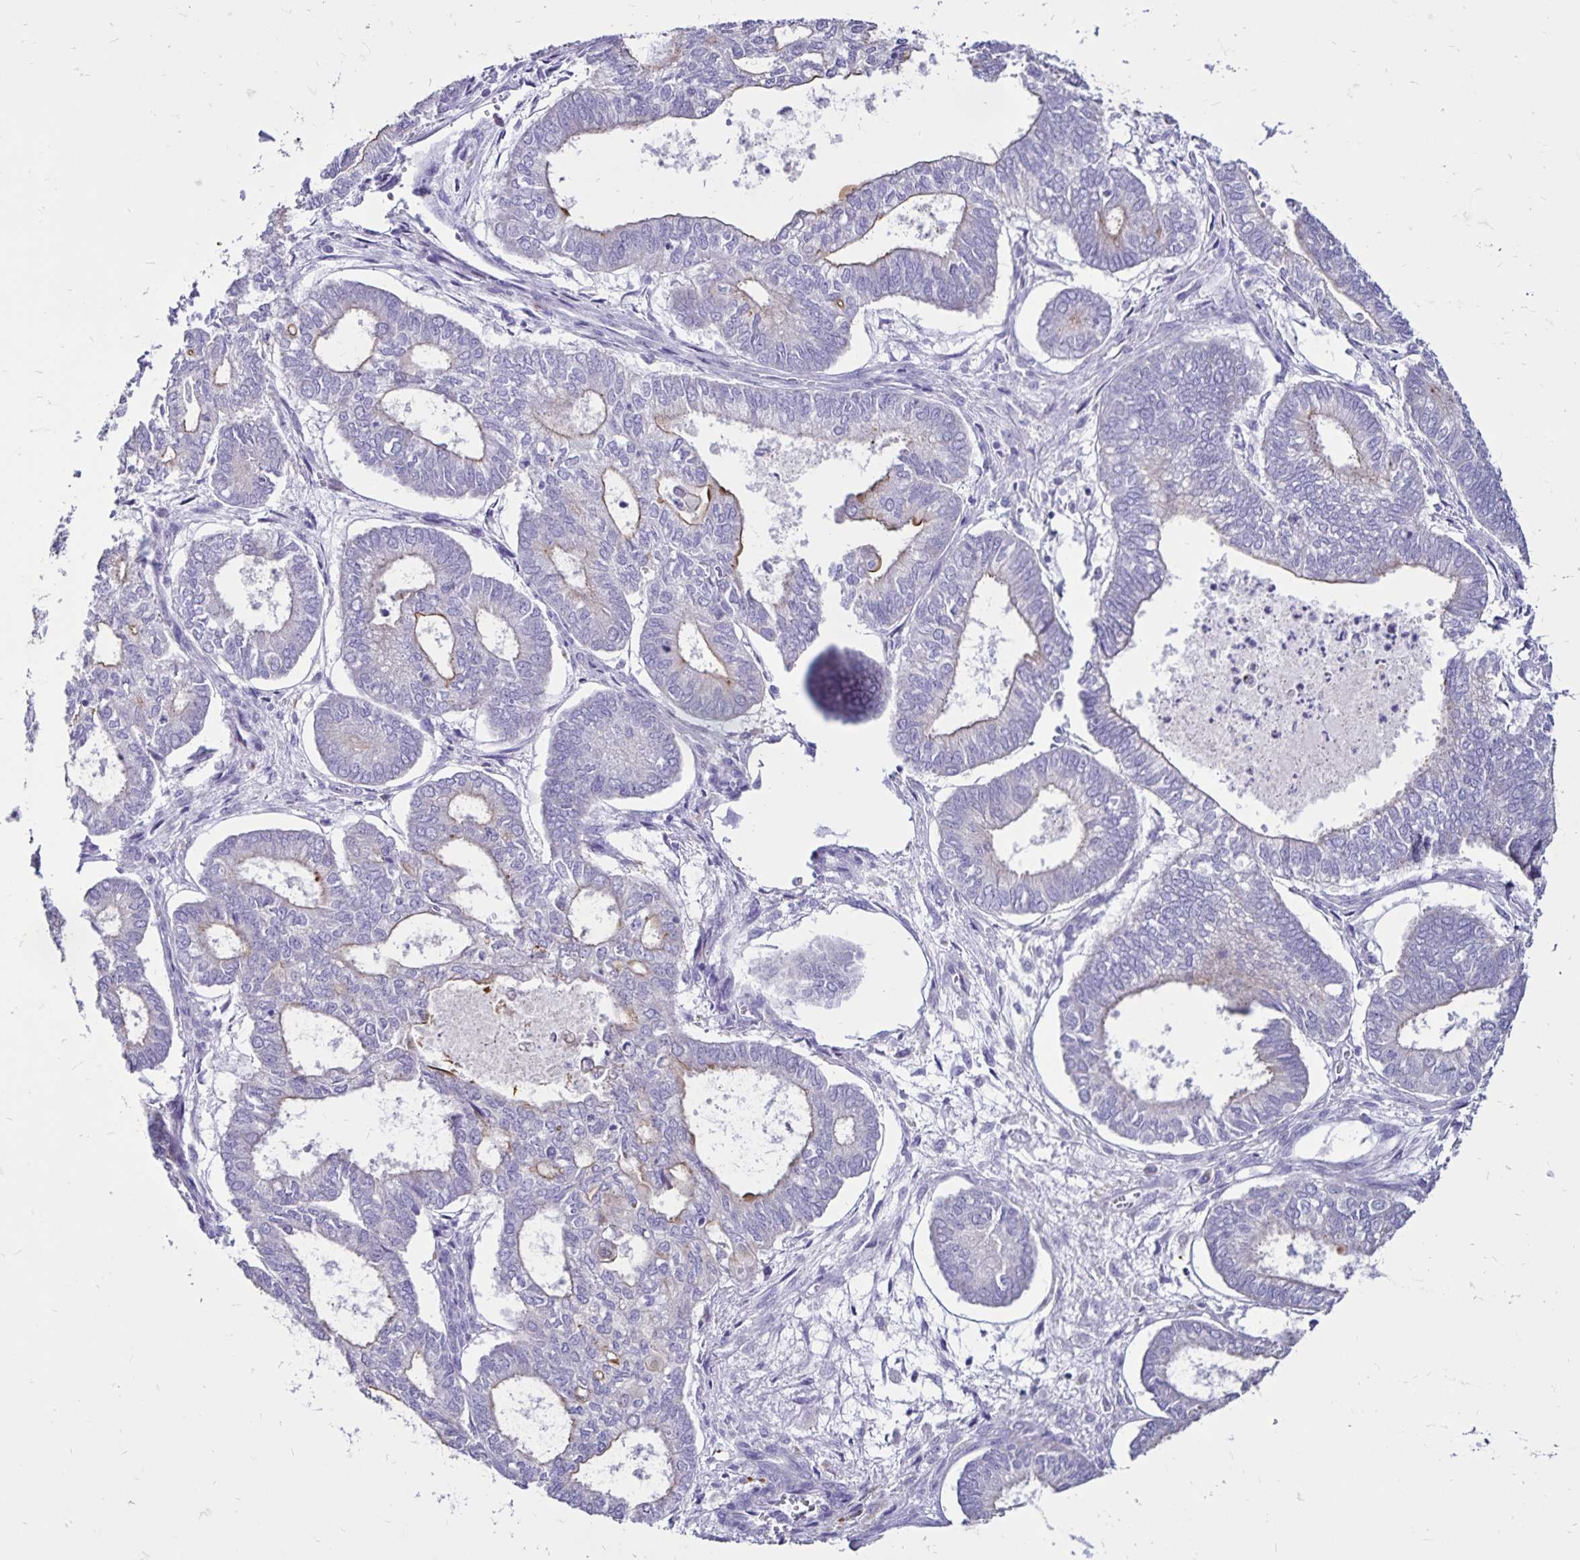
{"staining": {"intensity": "weak", "quantity": "<25%", "location": "cytoplasmic/membranous"}, "tissue": "ovarian cancer", "cell_type": "Tumor cells", "image_type": "cancer", "snomed": [{"axis": "morphology", "description": "Carcinoma, endometroid"}, {"axis": "topography", "description": "Ovary"}], "caption": "Immunohistochemistry histopathology image of ovarian cancer (endometroid carcinoma) stained for a protein (brown), which displays no expression in tumor cells.", "gene": "EVPL", "patient": {"sex": "female", "age": 64}}